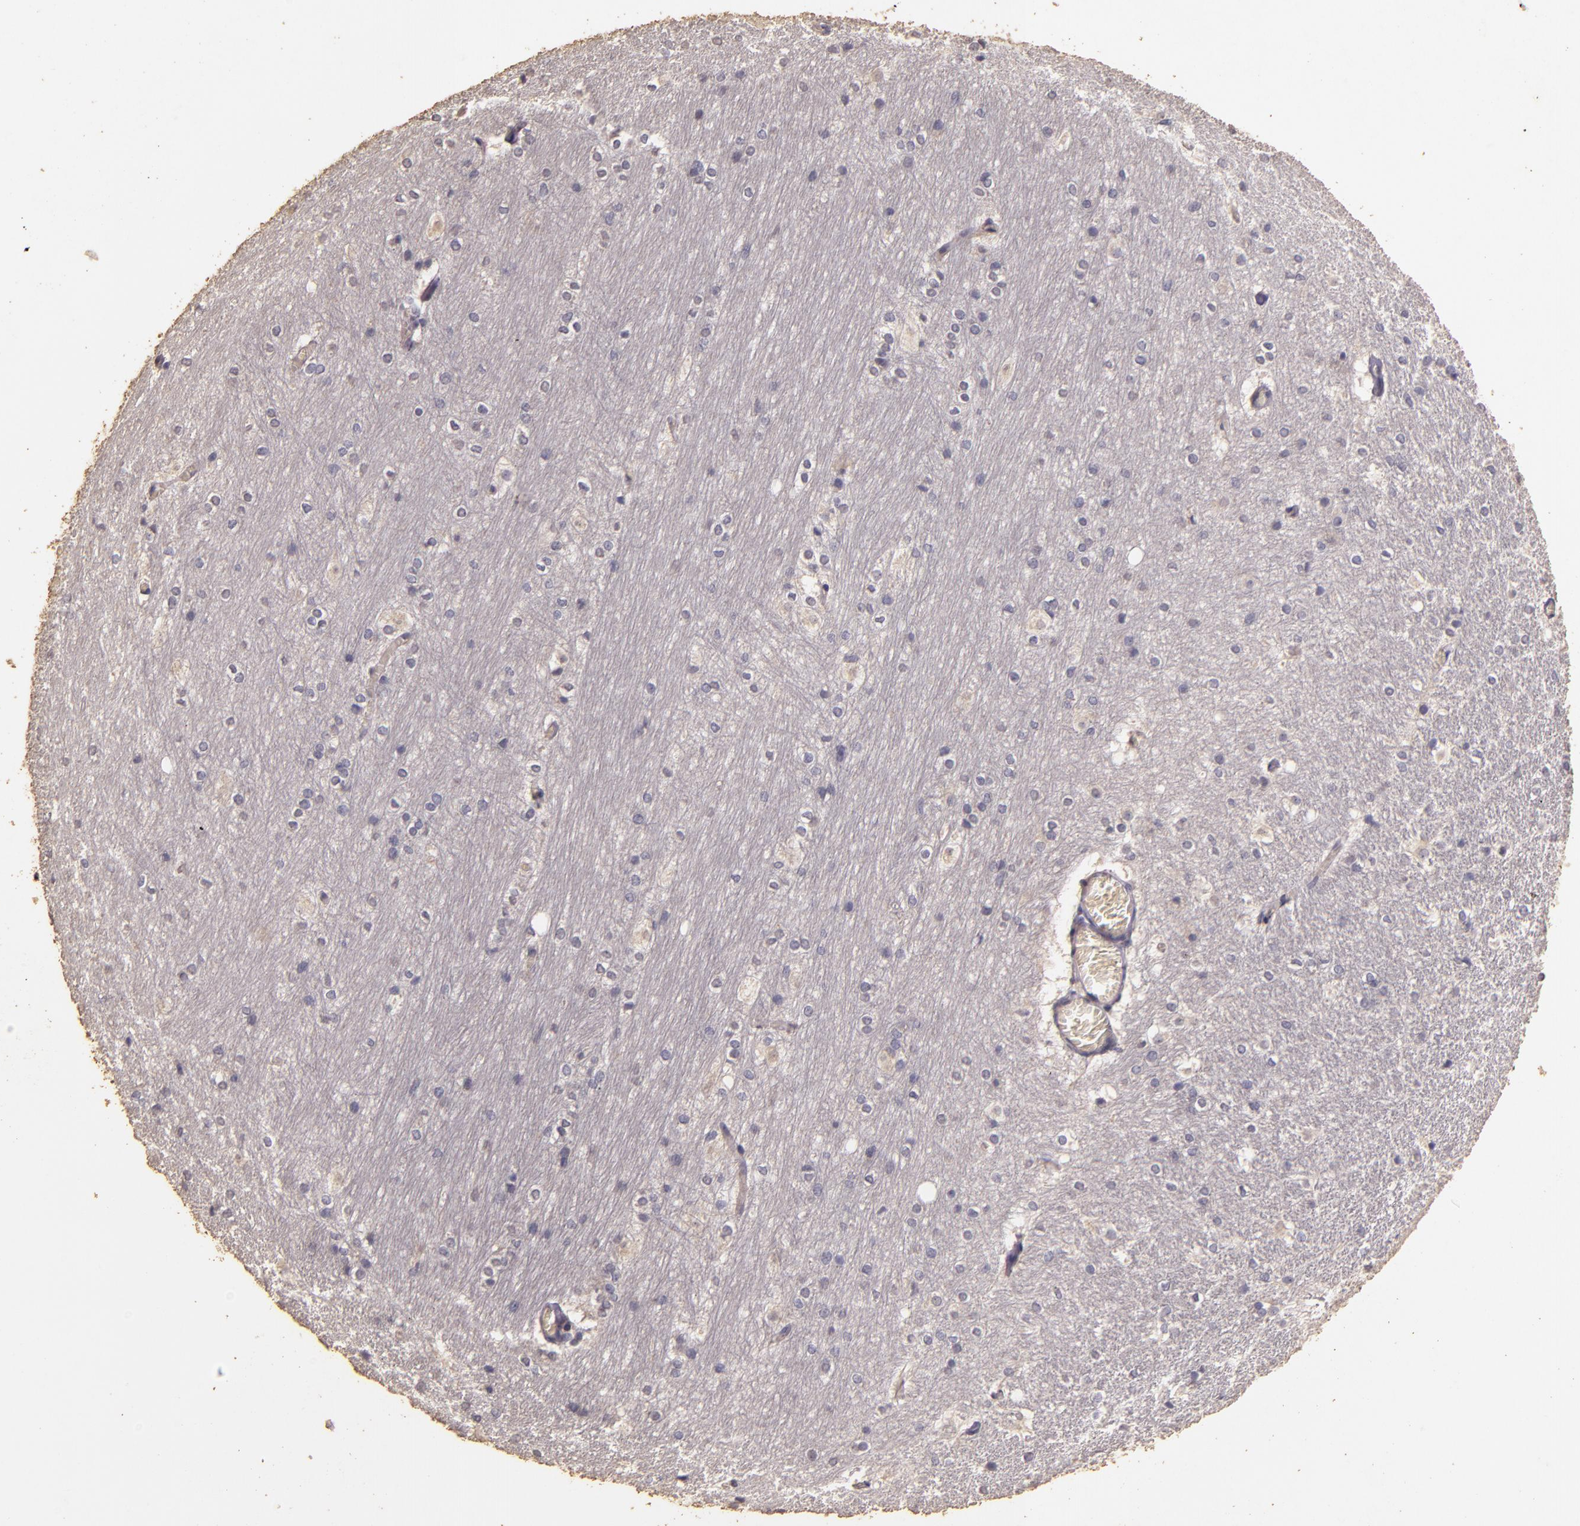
{"staining": {"intensity": "negative", "quantity": "none", "location": "none"}, "tissue": "hippocampus", "cell_type": "Glial cells", "image_type": "normal", "snomed": [{"axis": "morphology", "description": "Normal tissue, NOS"}, {"axis": "topography", "description": "Hippocampus"}], "caption": "Protein analysis of benign hippocampus demonstrates no significant staining in glial cells. (Stains: DAB IHC with hematoxylin counter stain, Microscopy: brightfield microscopy at high magnification).", "gene": "BCL2L13", "patient": {"sex": "female", "age": 19}}